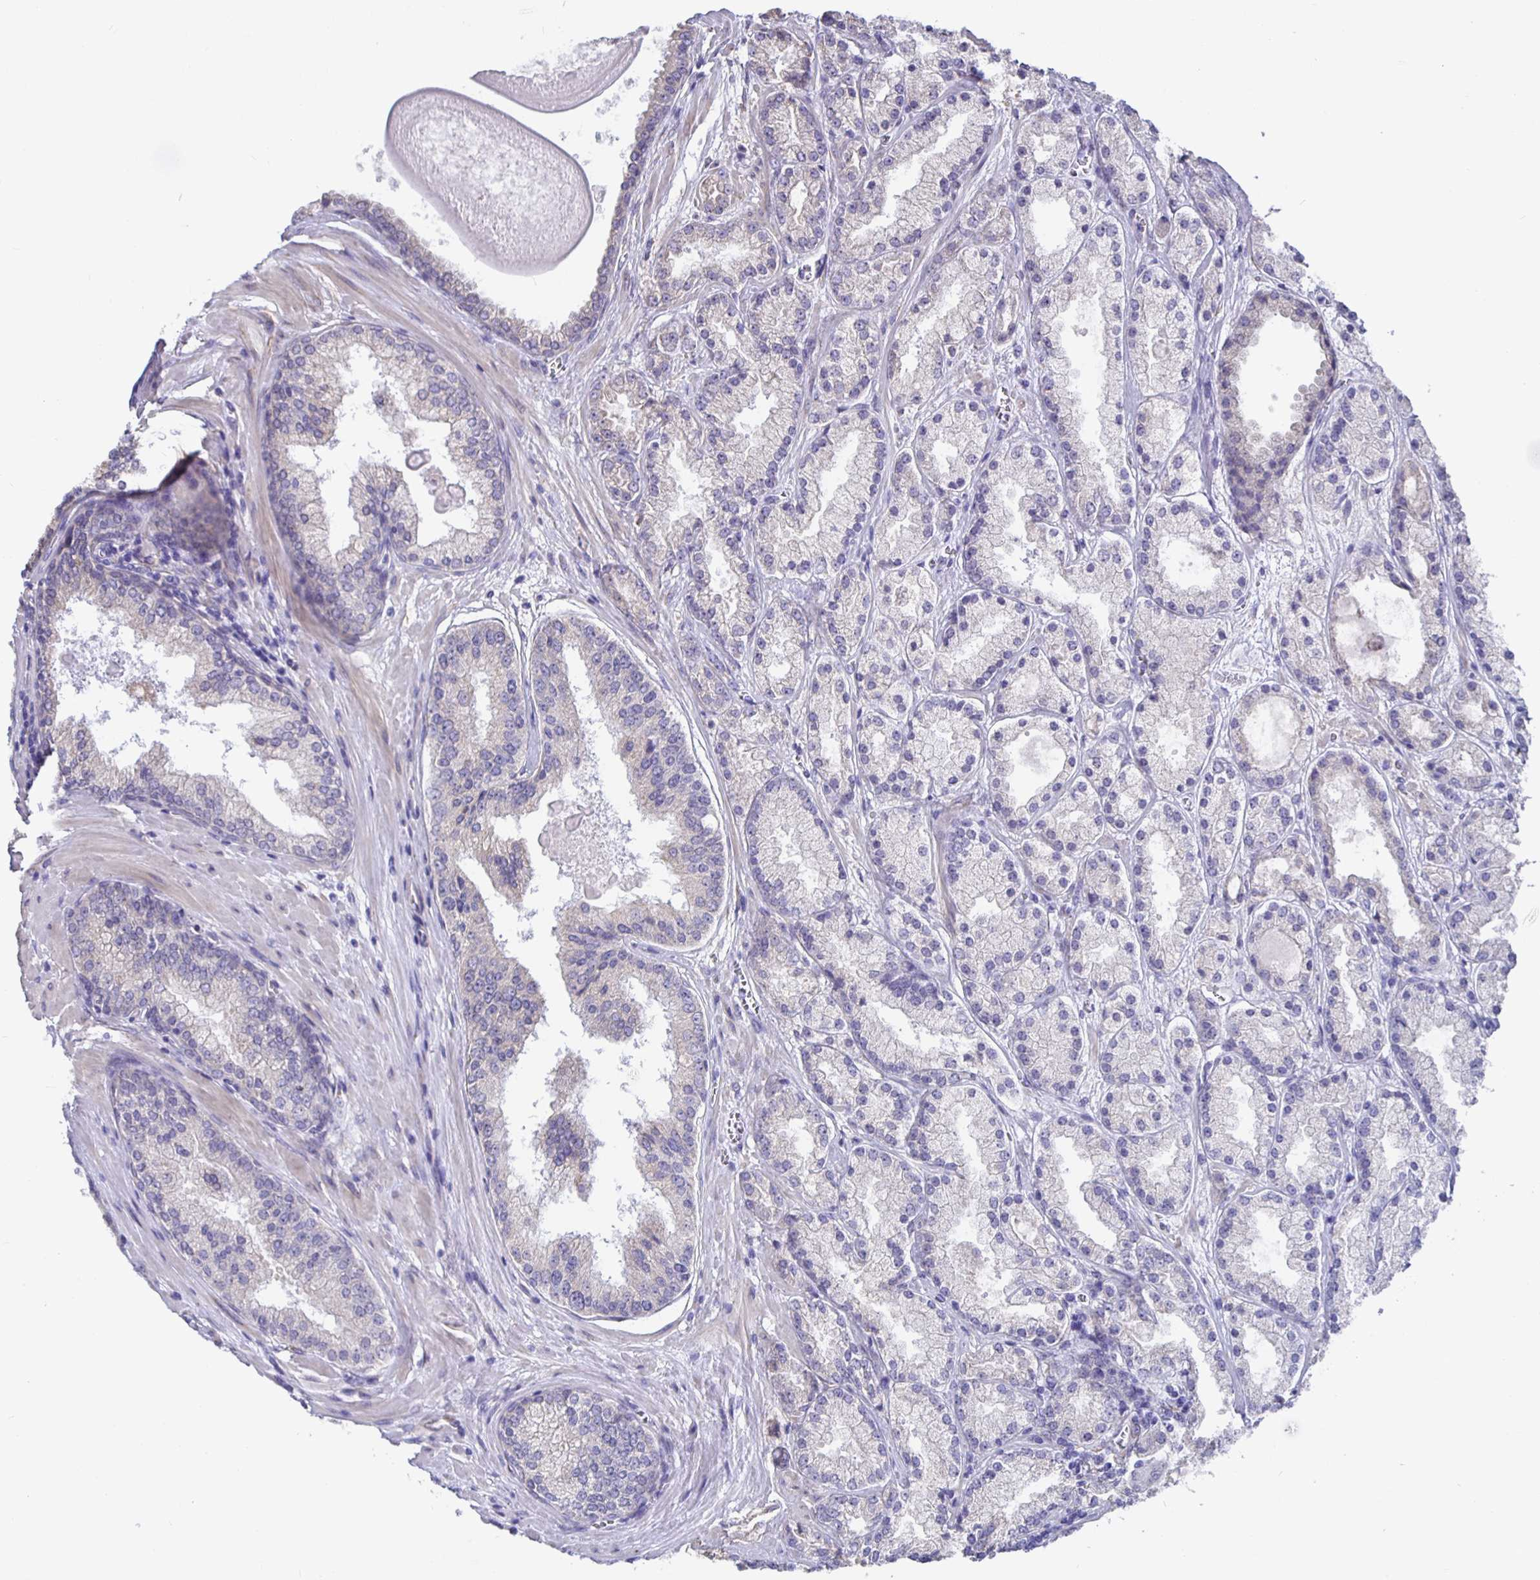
{"staining": {"intensity": "negative", "quantity": "none", "location": "none"}, "tissue": "prostate cancer", "cell_type": "Tumor cells", "image_type": "cancer", "snomed": [{"axis": "morphology", "description": "Adenocarcinoma, High grade"}, {"axis": "topography", "description": "Prostate"}], "caption": "Immunohistochemistry (IHC) of prostate cancer (adenocarcinoma (high-grade)) displays no expression in tumor cells. Brightfield microscopy of immunohistochemistry (IHC) stained with DAB (3,3'-diaminobenzidine) (brown) and hematoxylin (blue), captured at high magnification.", "gene": "DNAI2", "patient": {"sex": "male", "age": 67}}